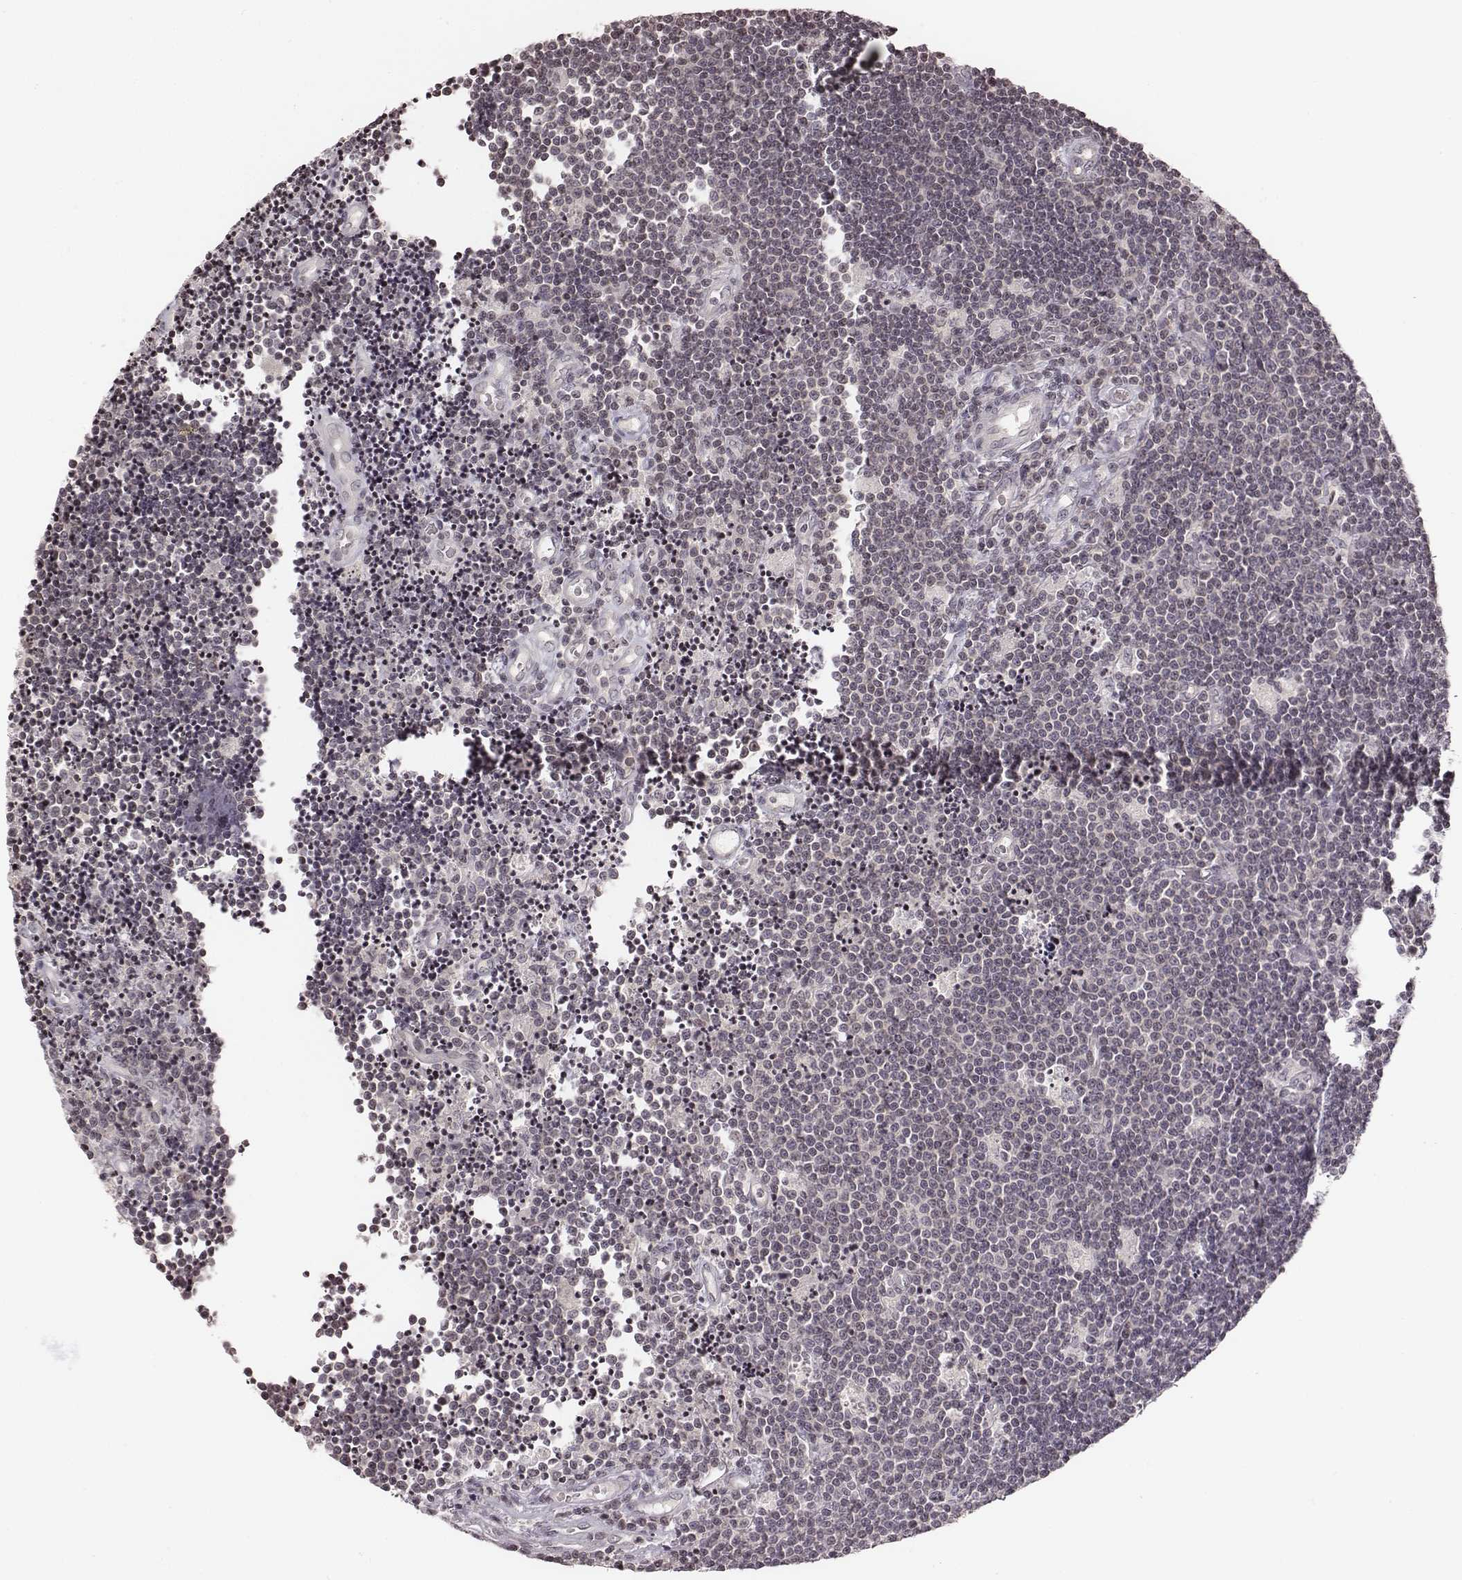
{"staining": {"intensity": "negative", "quantity": "none", "location": "none"}, "tissue": "lymphoma", "cell_type": "Tumor cells", "image_type": "cancer", "snomed": [{"axis": "morphology", "description": "Malignant lymphoma, non-Hodgkin's type, Low grade"}, {"axis": "topography", "description": "Brain"}], "caption": "An image of human low-grade malignant lymphoma, non-Hodgkin's type is negative for staining in tumor cells.", "gene": "GRM4", "patient": {"sex": "female", "age": 66}}